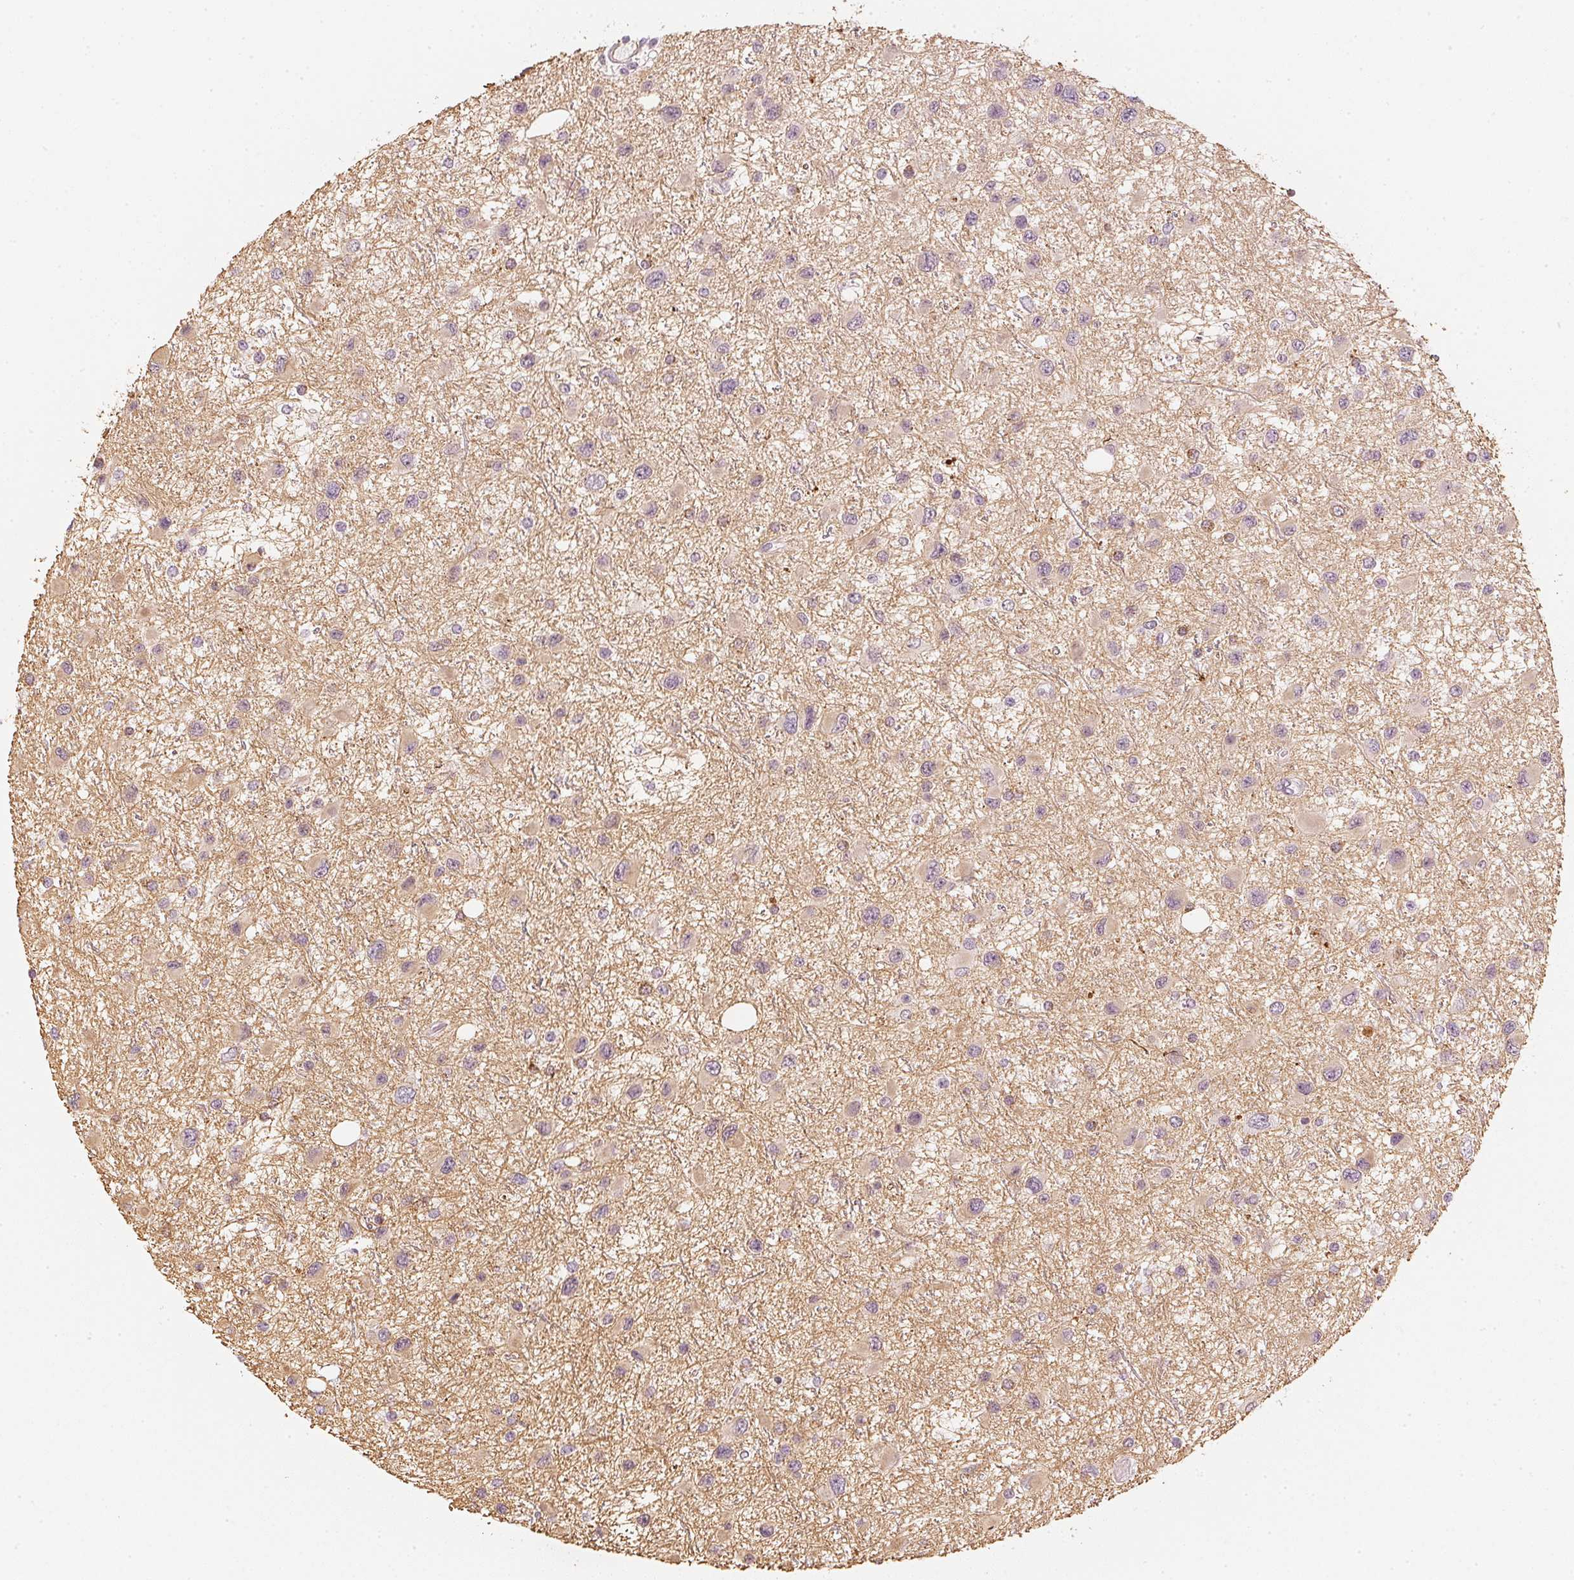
{"staining": {"intensity": "negative", "quantity": "none", "location": "none"}, "tissue": "glioma", "cell_type": "Tumor cells", "image_type": "cancer", "snomed": [{"axis": "morphology", "description": "Glioma, malignant, Low grade"}, {"axis": "topography", "description": "Brain"}], "caption": "There is no significant expression in tumor cells of malignant low-grade glioma. (Stains: DAB immunohistochemistry with hematoxylin counter stain, Microscopy: brightfield microscopy at high magnification).", "gene": "APLP1", "patient": {"sex": "female", "age": 32}}